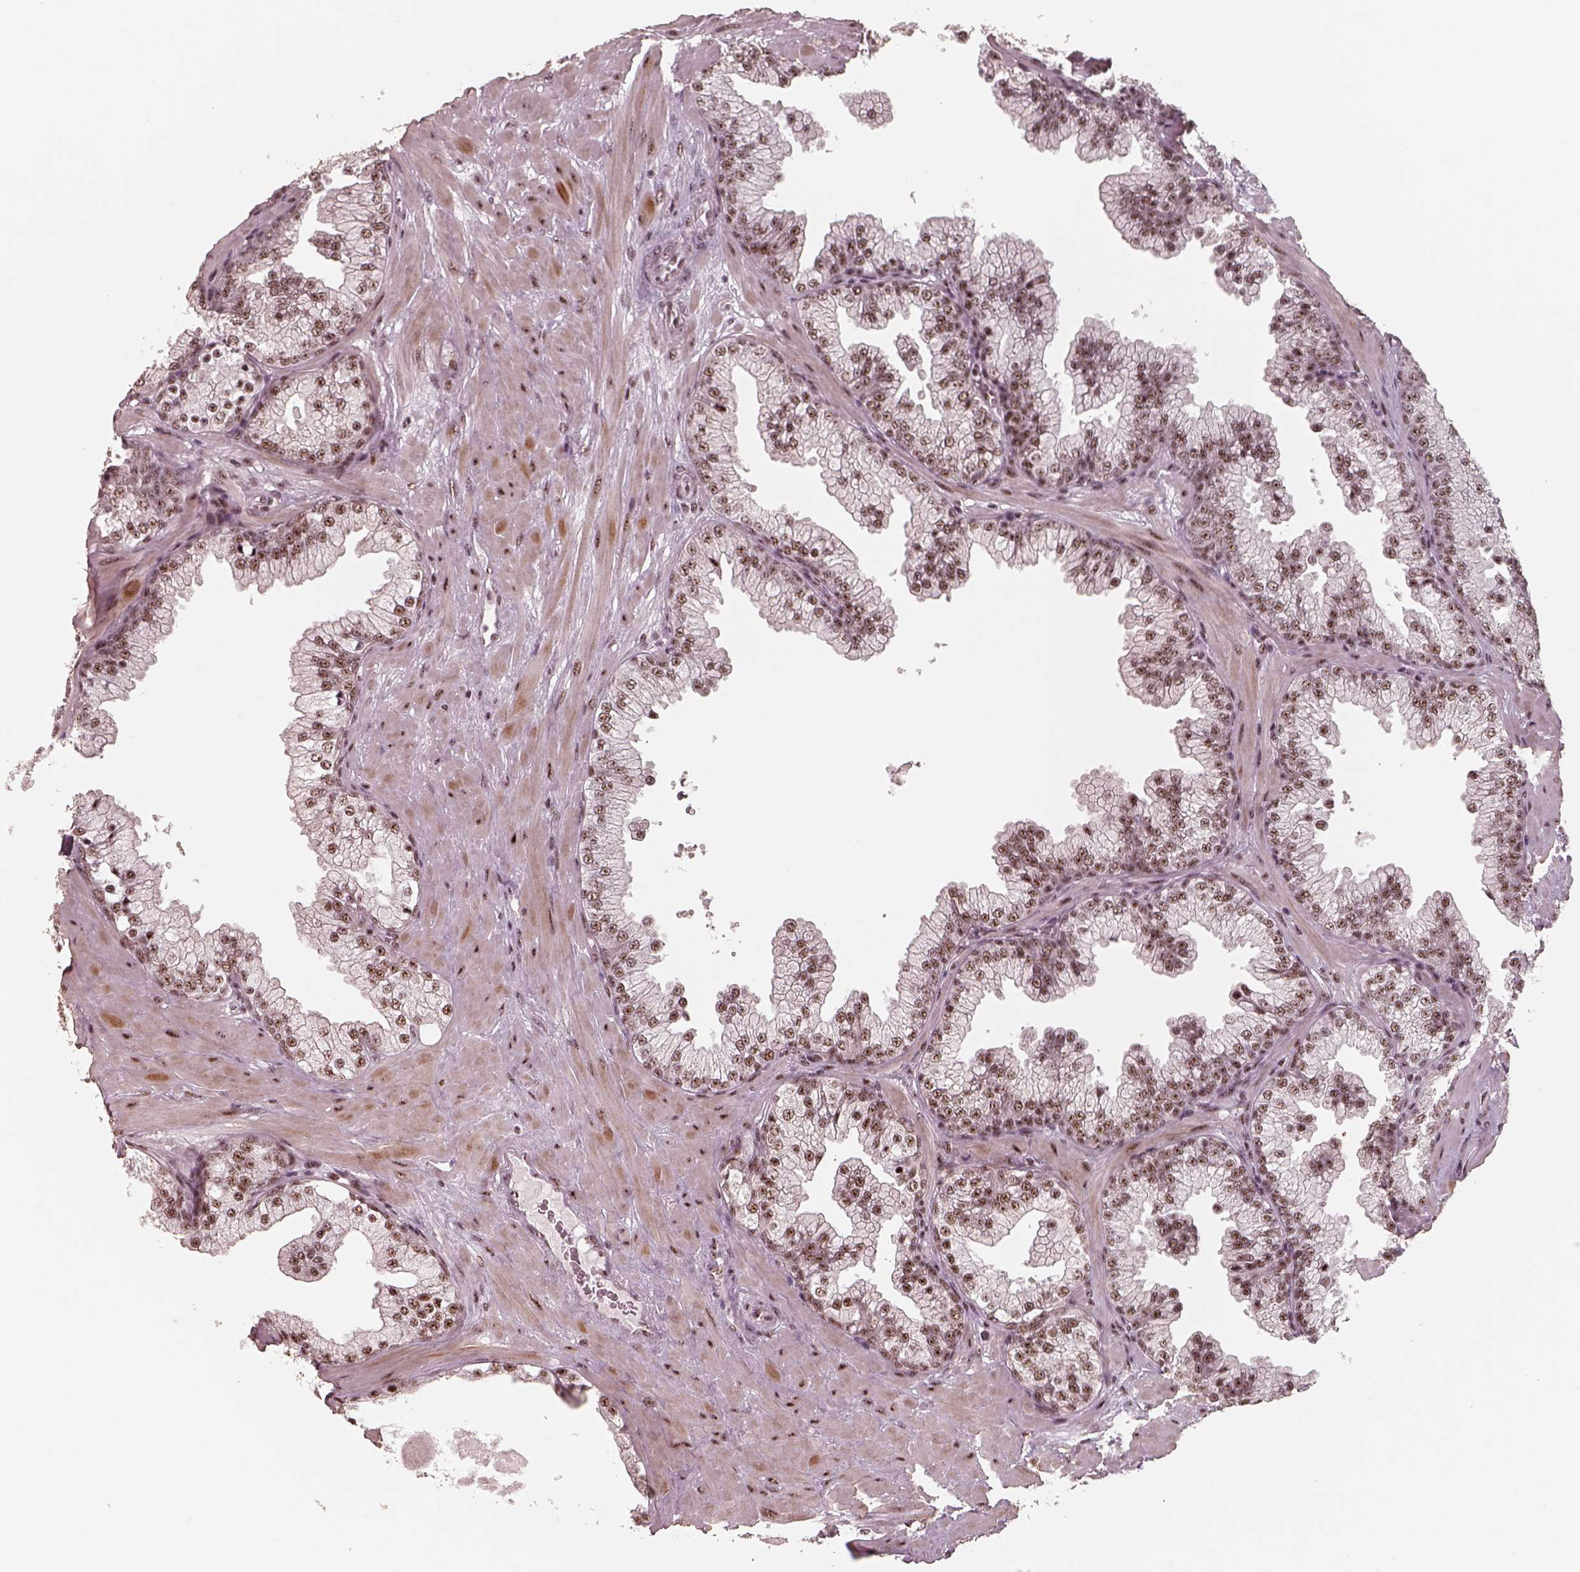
{"staining": {"intensity": "moderate", "quantity": ">75%", "location": "nuclear"}, "tissue": "prostate", "cell_type": "Glandular cells", "image_type": "normal", "snomed": [{"axis": "morphology", "description": "Normal tissue, NOS"}, {"axis": "topography", "description": "Prostate"}, {"axis": "topography", "description": "Peripheral nerve tissue"}], "caption": "This image demonstrates immunohistochemistry staining of unremarkable prostate, with medium moderate nuclear staining in about >75% of glandular cells.", "gene": "ATXN7L3", "patient": {"sex": "male", "age": 61}}